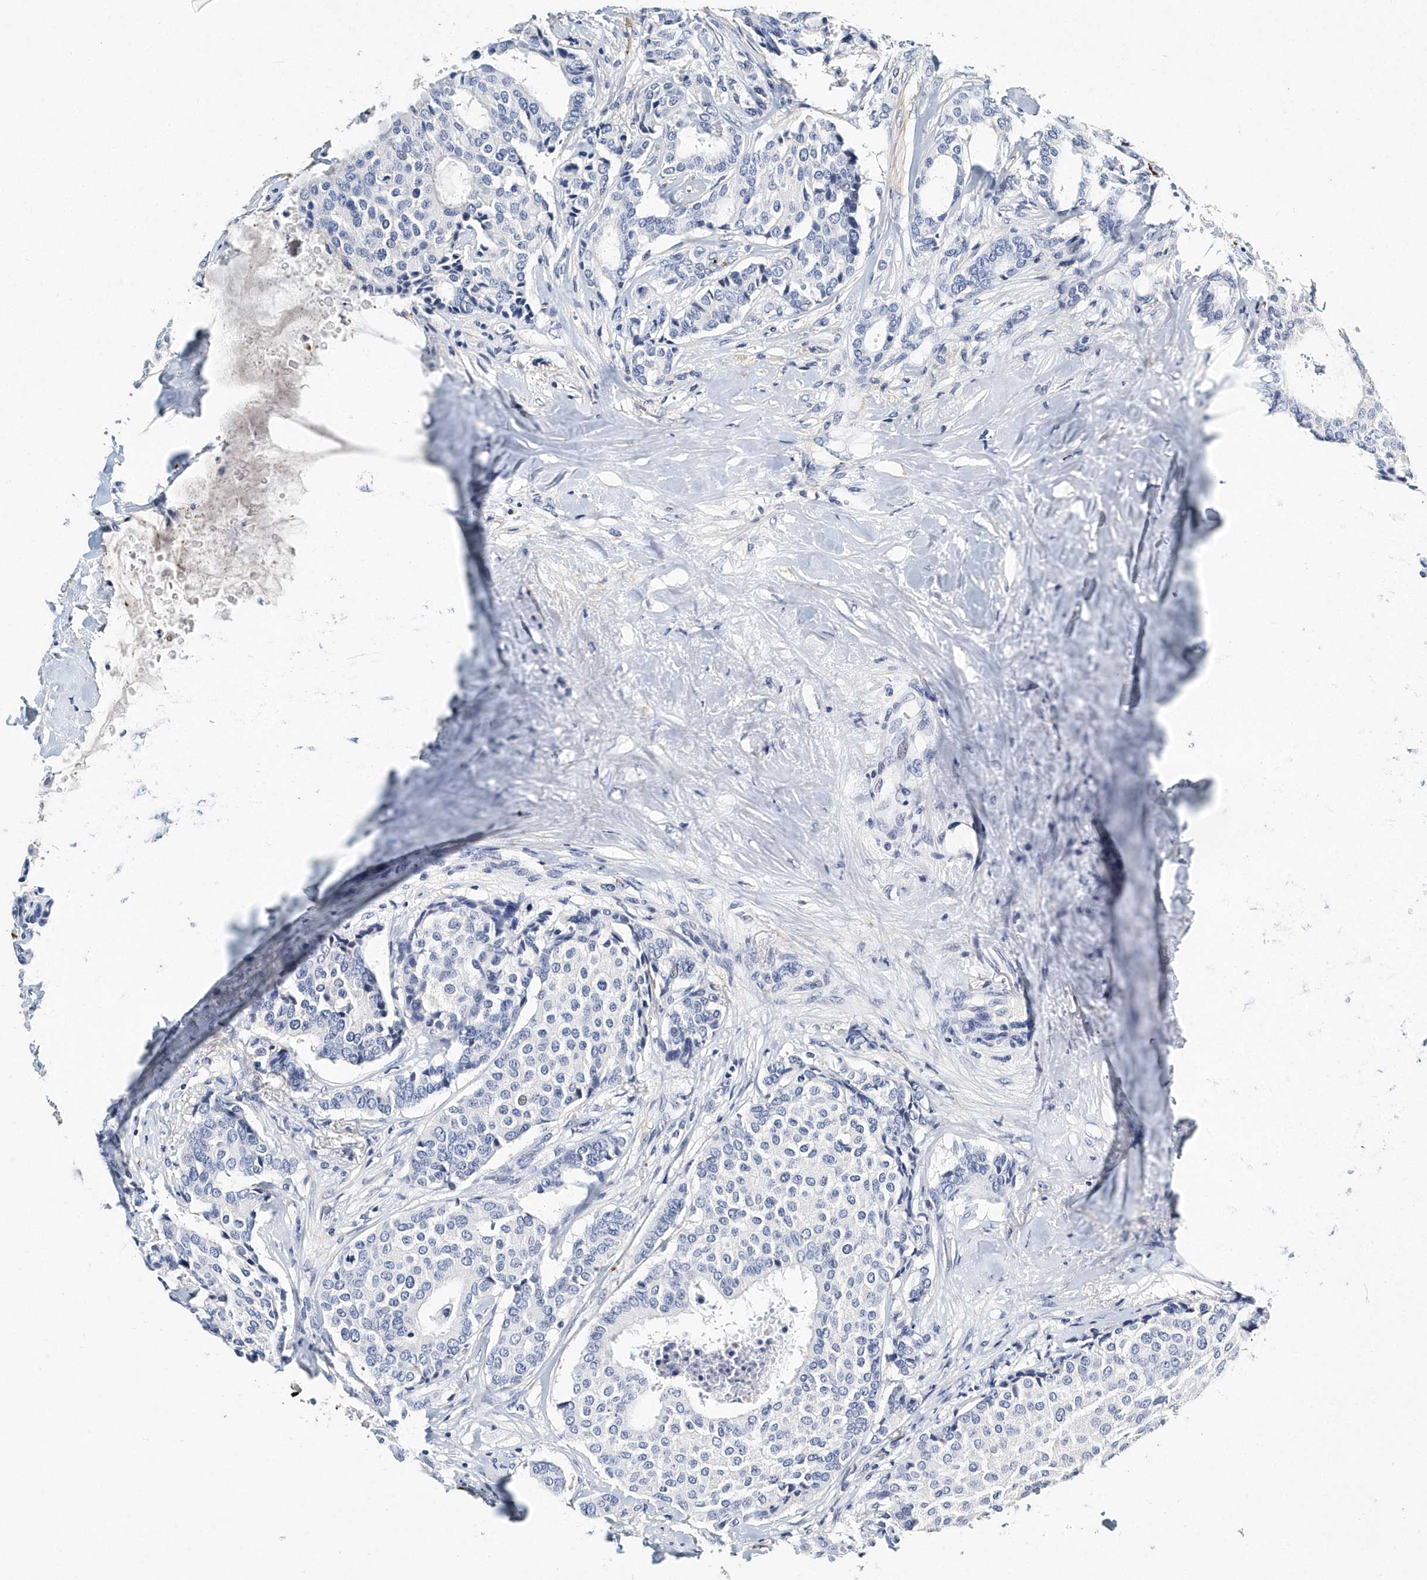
{"staining": {"intensity": "negative", "quantity": "none", "location": "none"}, "tissue": "breast cancer", "cell_type": "Tumor cells", "image_type": "cancer", "snomed": [{"axis": "morphology", "description": "Duct carcinoma"}, {"axis": "topography", "description": "Breast"}], "caption": "Breast cancer (infiltrating ductal carcinoma) stained for a protein using IHC displays no positivity tumor cells.", "gene": "ITGA2B", "patient": {"sex": "female", "age": 75}}